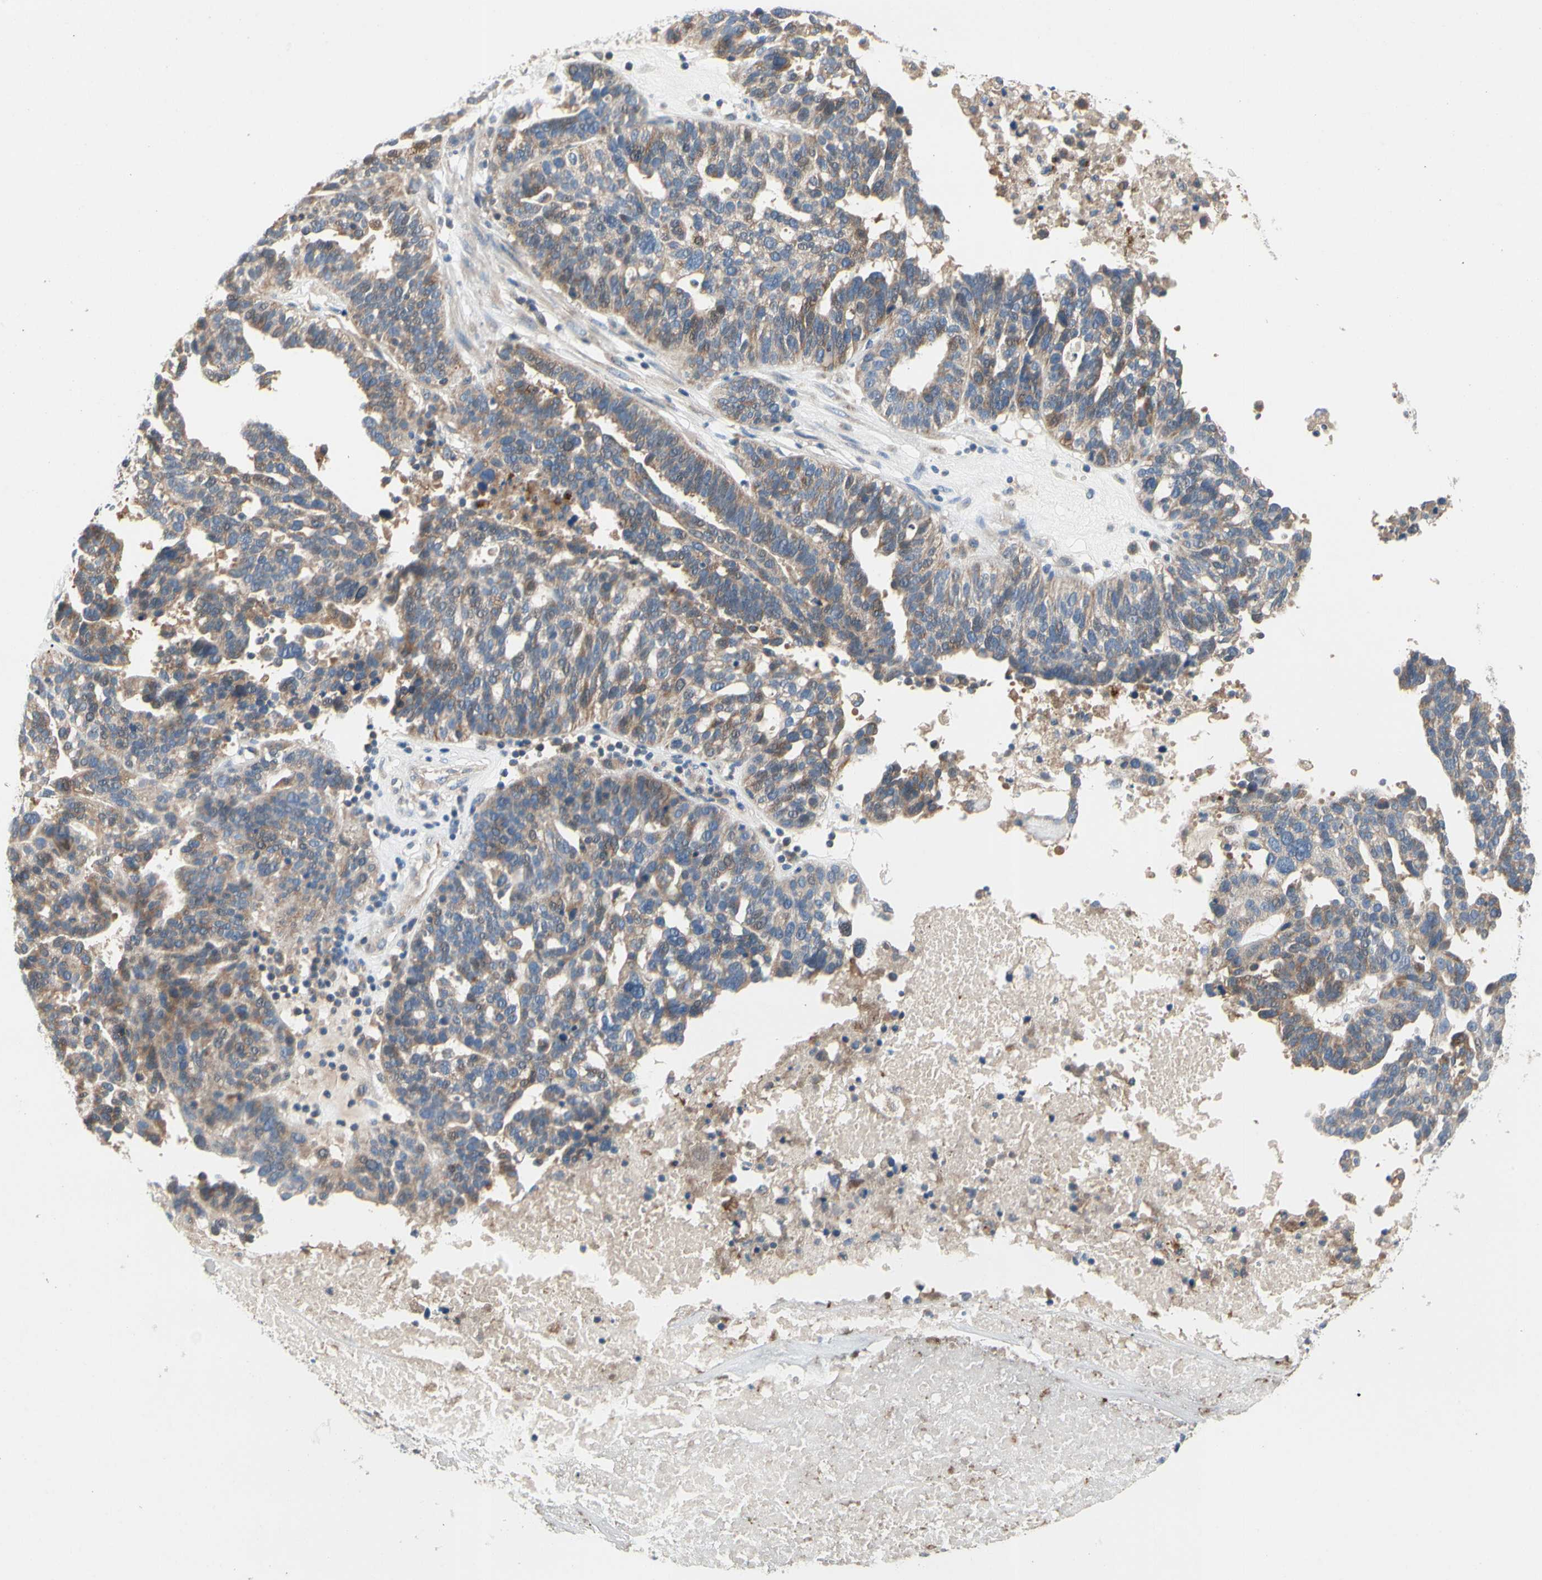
{"staining": {"intensity": "moderate", "quantity": ">75%", "location": "cytoplasmic/membranous"}, "tissue": "ovarian cancer", "cell_type": "Tumor cells", "image_type": "cancer", "snomed": [{"axis": "morphology", "description": "Cystadenocarcinoma, serous, NOS"}, {"axis": "topography", "description": "Ovary"}], "caption": "Immunohistochemistry (IHC) histopathology image of neoplastic tissue: human ovarian cancer (serous cystadenocarcinoma) stained using IHC exhibits medium levels of moderate protein expression localized specifically in the cytoplasmic/membranous of tumor cells, appearing as a cytoplasmic/membranous brown color.", "gene": "KLHDC8B", "patient": {"sex": "female", "age": 59}}